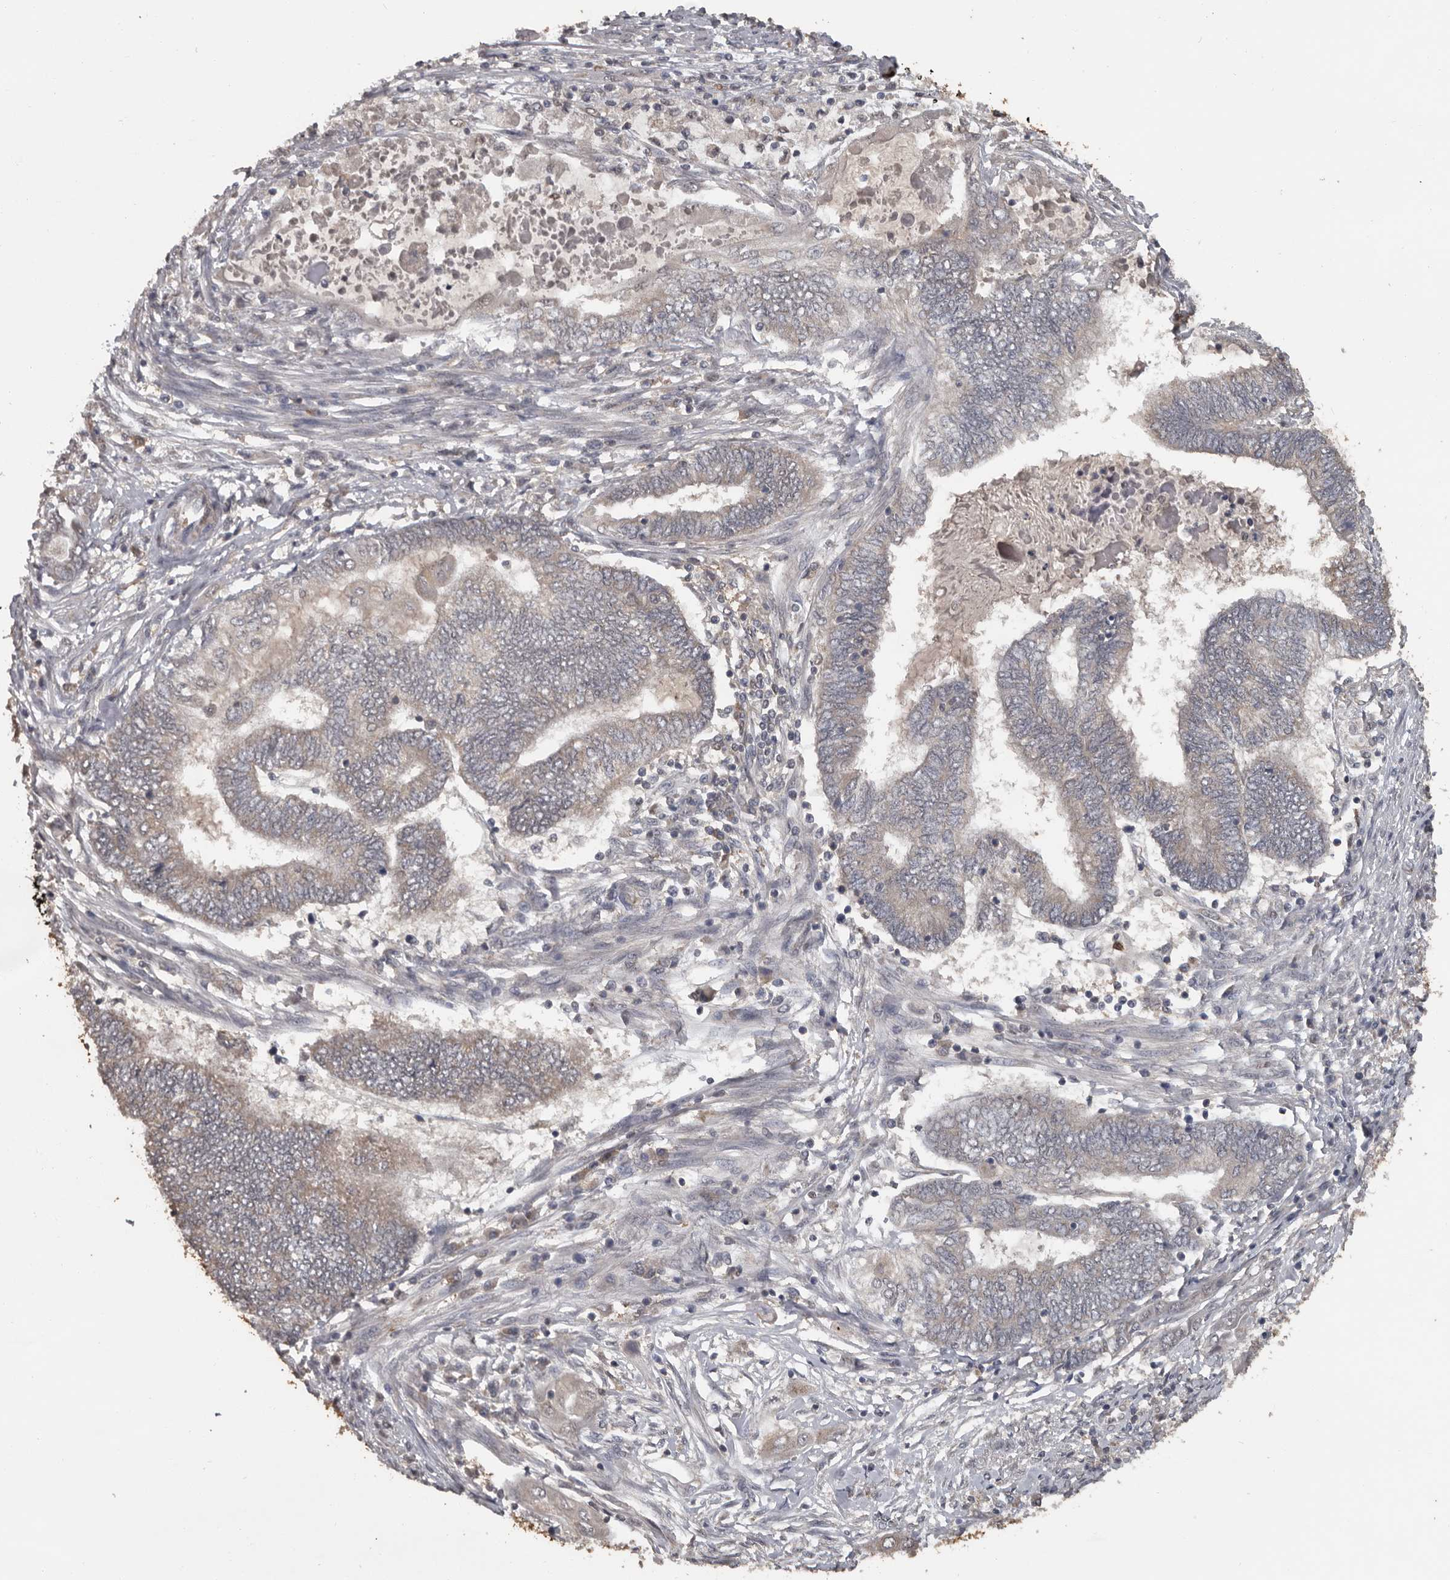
{"staining": {"intensity": "negative", "quantity": "none", "location": "none"}, "tissue": "endometrial cancer", "cell_type": "Tumor cells", "image_type": "cancer", "snomed": [{"axis": "morphology", "description": "Adenocarcinoma, NOS"}, {"axis": "topography", "description": "Uterus"}, {"axis": "topography", "description": "Endometrium"}], "caption": "An image of human adenocarcinoma (endometrial) is negative for staining in tumor cells. The staining was performed using DAB (3,3'-diaminobenzidine) to visualize the protein expression in brown, while the nuclei were stained in blue with hematoxylin (Magnification: 20x).", "gene": "MTF1", "patient": {"sex": "female", "age": 70}}